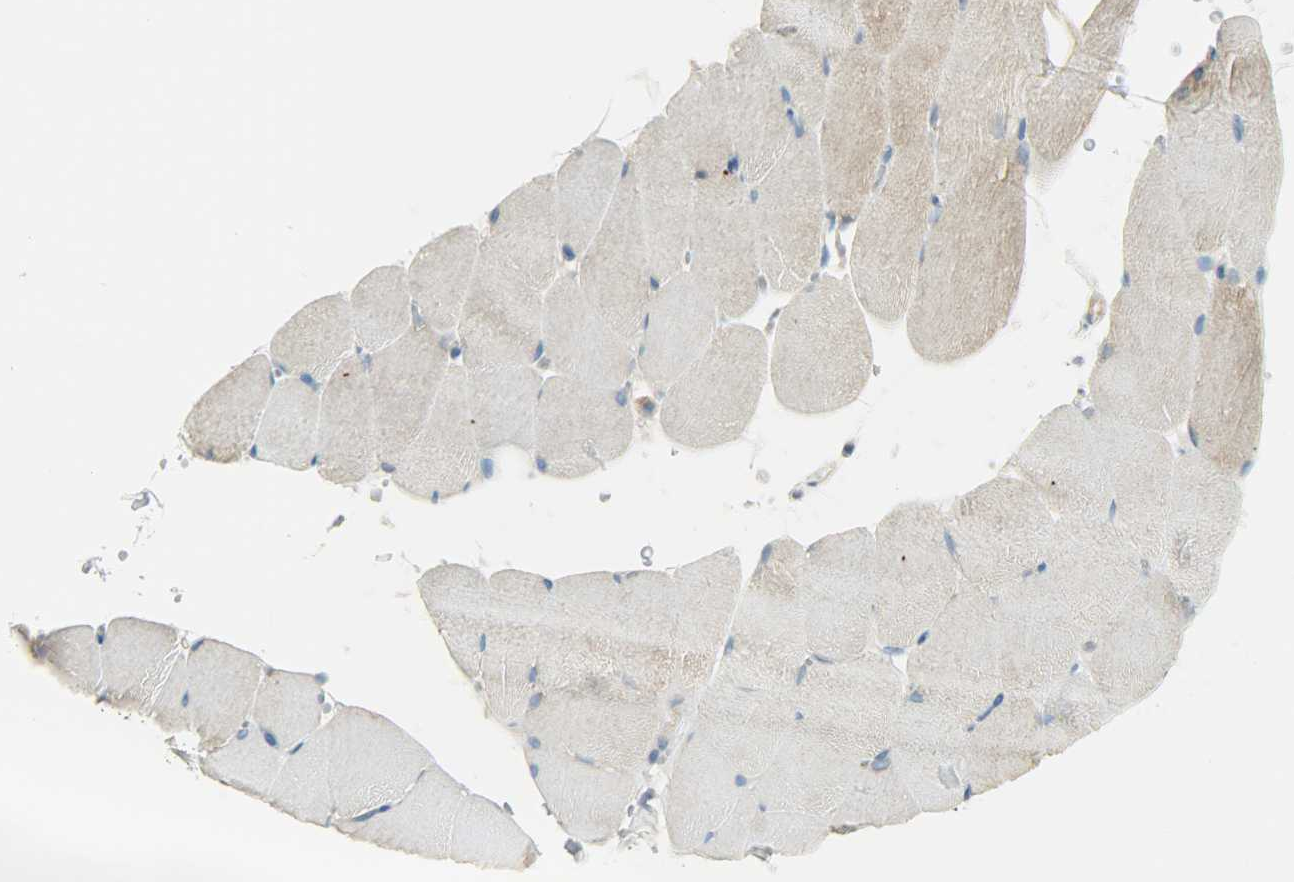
{"staining": {"intensity": "weak", "quantity": "<25%", "location": "cytoplasmic/membranous"}, "tissue": "skeletal muscle", "cell_type": "Myocytes", "image_type": "normal", "snomed": [{"axis": "morphology", "description": "Normal tissue, NOS"}, {"axis": "topography", "description": "Skeletal muscle"}], "caption": "The image demonstrates no staining of myocytes in unremarkable skeletal muscle.", "gene": "TSC22D2", "patient": {"sex": "female", "age": 37}}